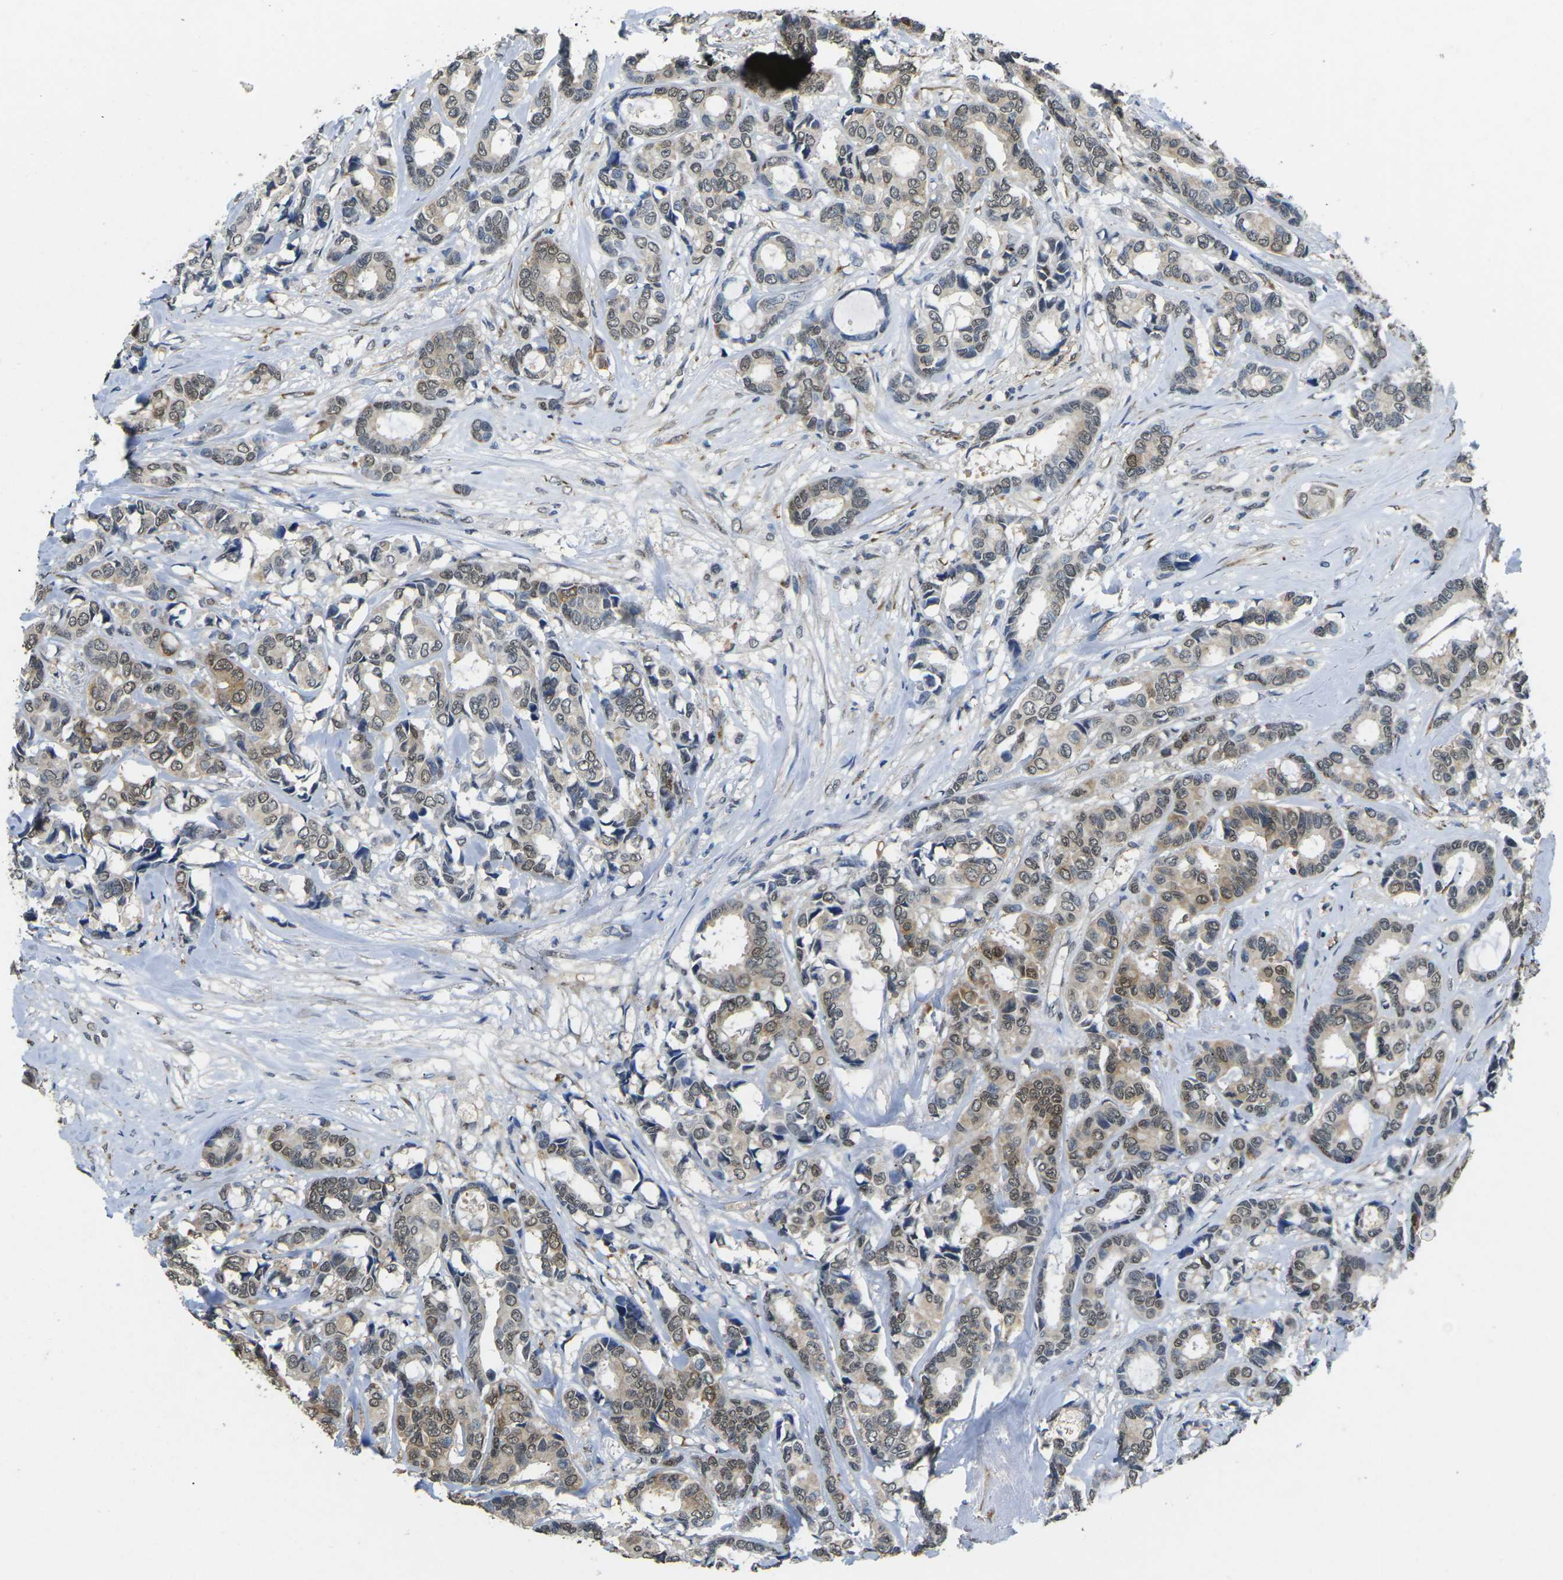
{"staining": {"intensity": "moderate", "quantity": "25%-75%", "location": "cytoplasmic/membranous,nuclear"}, "tissue": "breast cancer", "cell_type": "Tumor cells", "image_type": "cancer", "snomed": [{"axis": "morphology", "description": "Duct carcinoma"}, {"axis": "topography", "description": "Breast"}], "caption": "This image displays immunohistochemistry staining of breast cancer (intraductal carcinoma), with medium moderate cytoplasmic/membranous and nuclear expression in approximately 25%-75% of tumor cells.", "gene": "SCNN1B", "patient": {"sex": "female", "age": 87}}